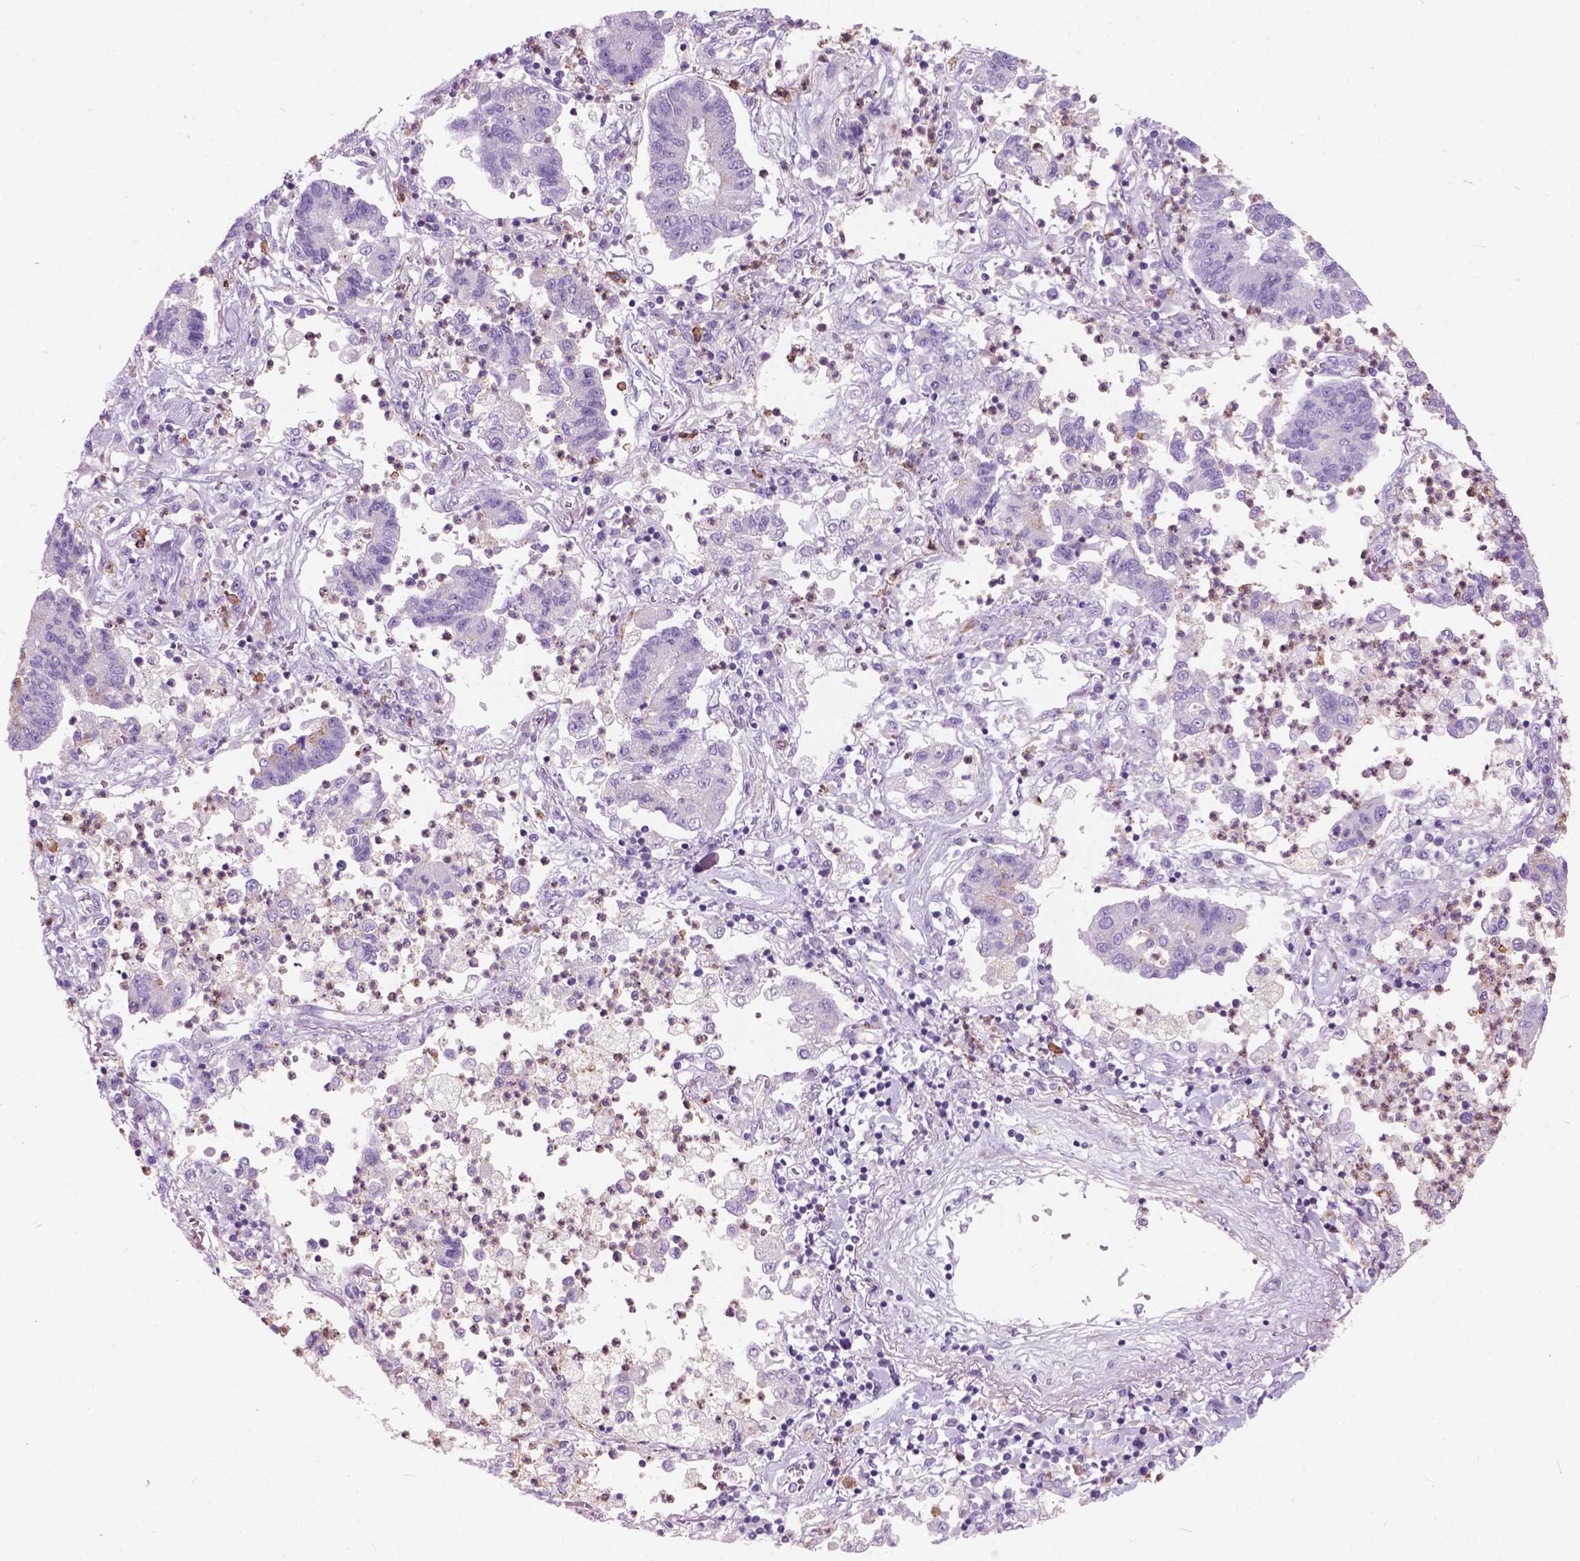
{"staining": {"intensity": "negative", "quantity": "none", "location": "none"}, "tissue": "lung cancer", "cell_type": "Tumor cells", "image_type": "cancer", "snomed": [{"axis": "morphology", "description": "Adenocarcinoma, NOS"}, {"axis": "topography", "description": "Lung"}], "caption": "DAB immunohistochemical staining of lung adenocarcinoma displays no significant staining in tumor cells.", "gene": "PRR35", "patient": {"sex": "female", "age": 57}}